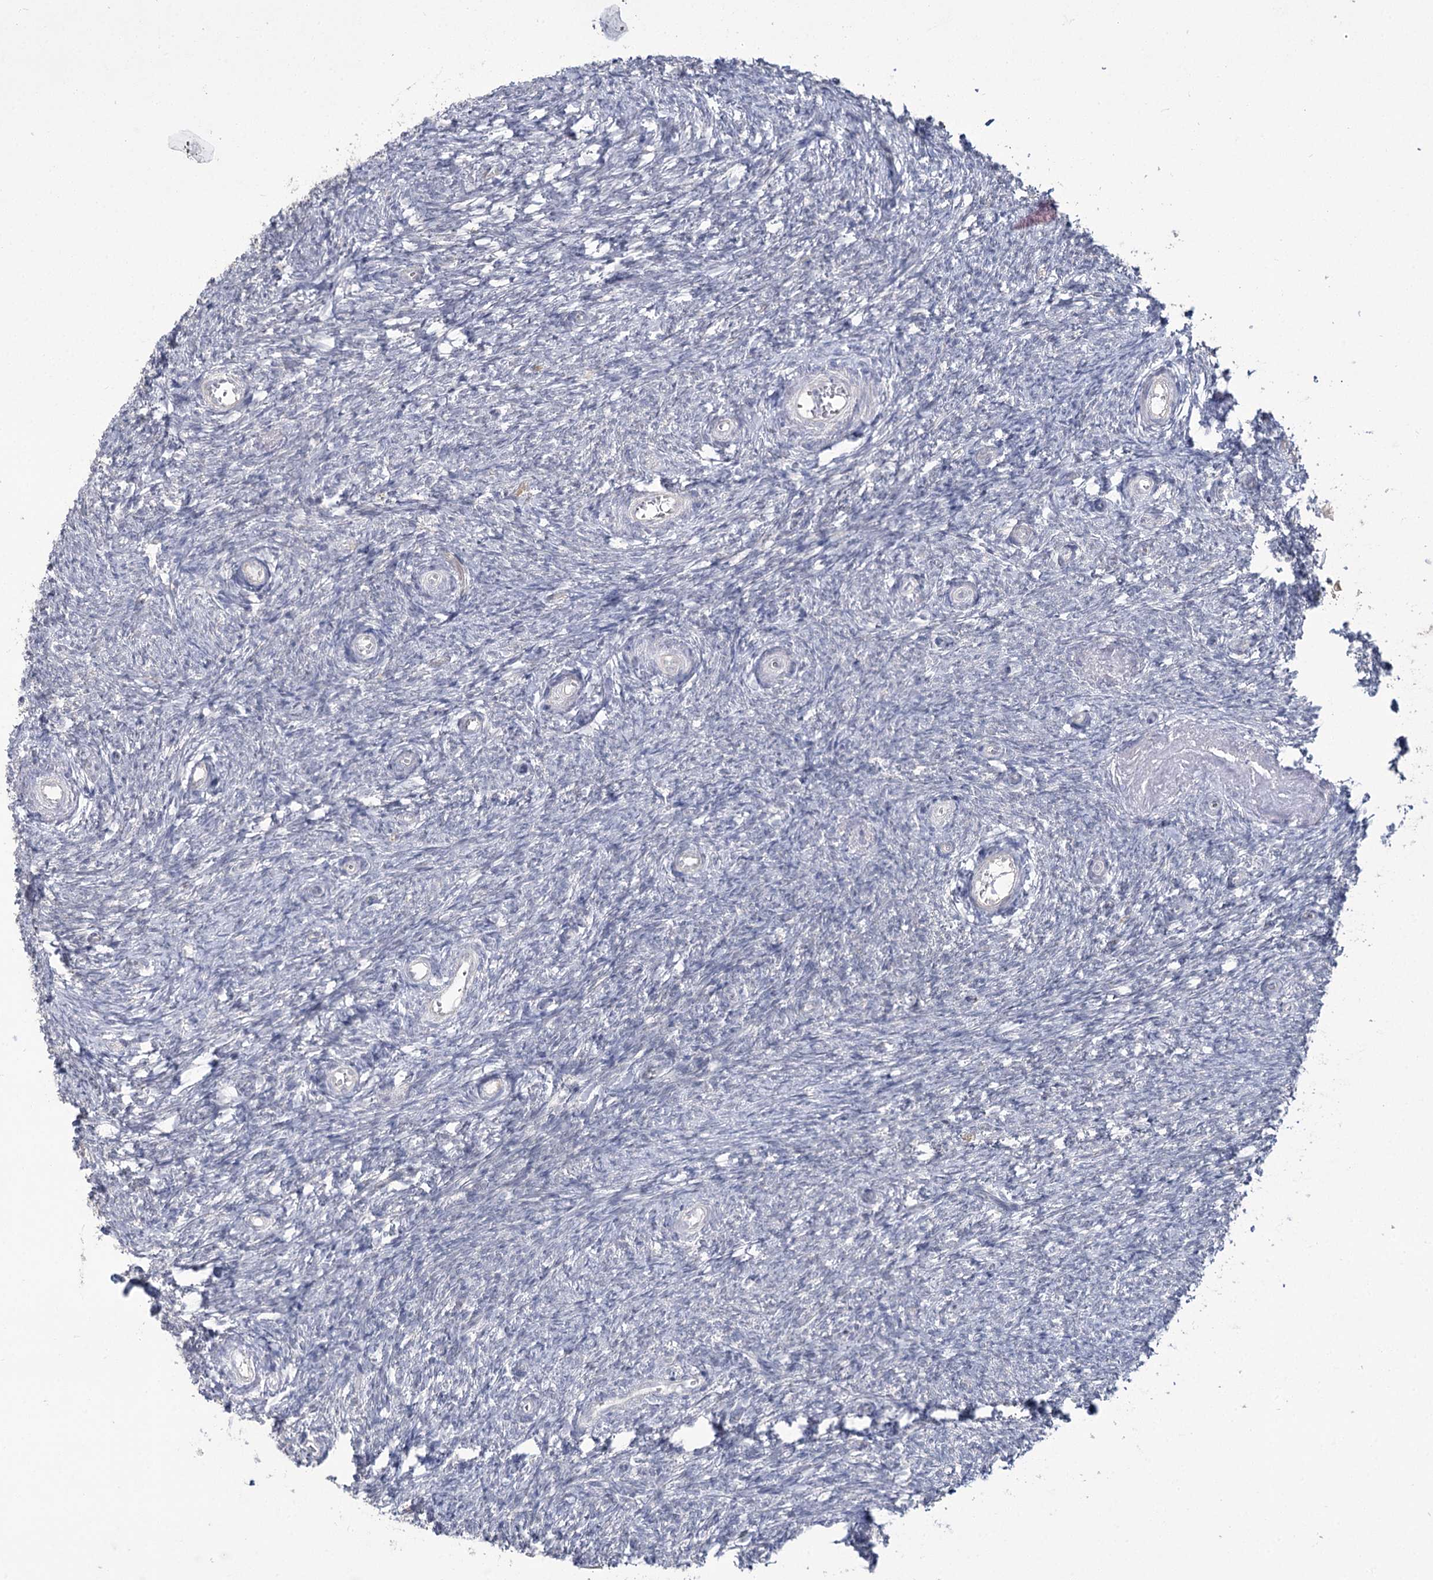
{"staining": {"intensity": "negative", "quantity": "none", "location": "none"}, "tissue": "ovary", "cell_type": "Ovarian stroma cells", "image_type": "normal", "snomed": [{"axis": "morphology", "description": "Normal tissue, NOS"}, {"axis": "topography", "description": "Ovary"}], "caption": "Micrograph shows no significant protein positivity in ovarian stroma cells of unremarkable ovary. The staining was performed using DAB (3,3'-diaminobenzidine) to visualize the protein expression in brown, while the nuclei were stained in blue with hematoxylin (Magnification: 20x).", "gene": "PHYHIPL", "patient": {"sex": "female", "age": 44}}